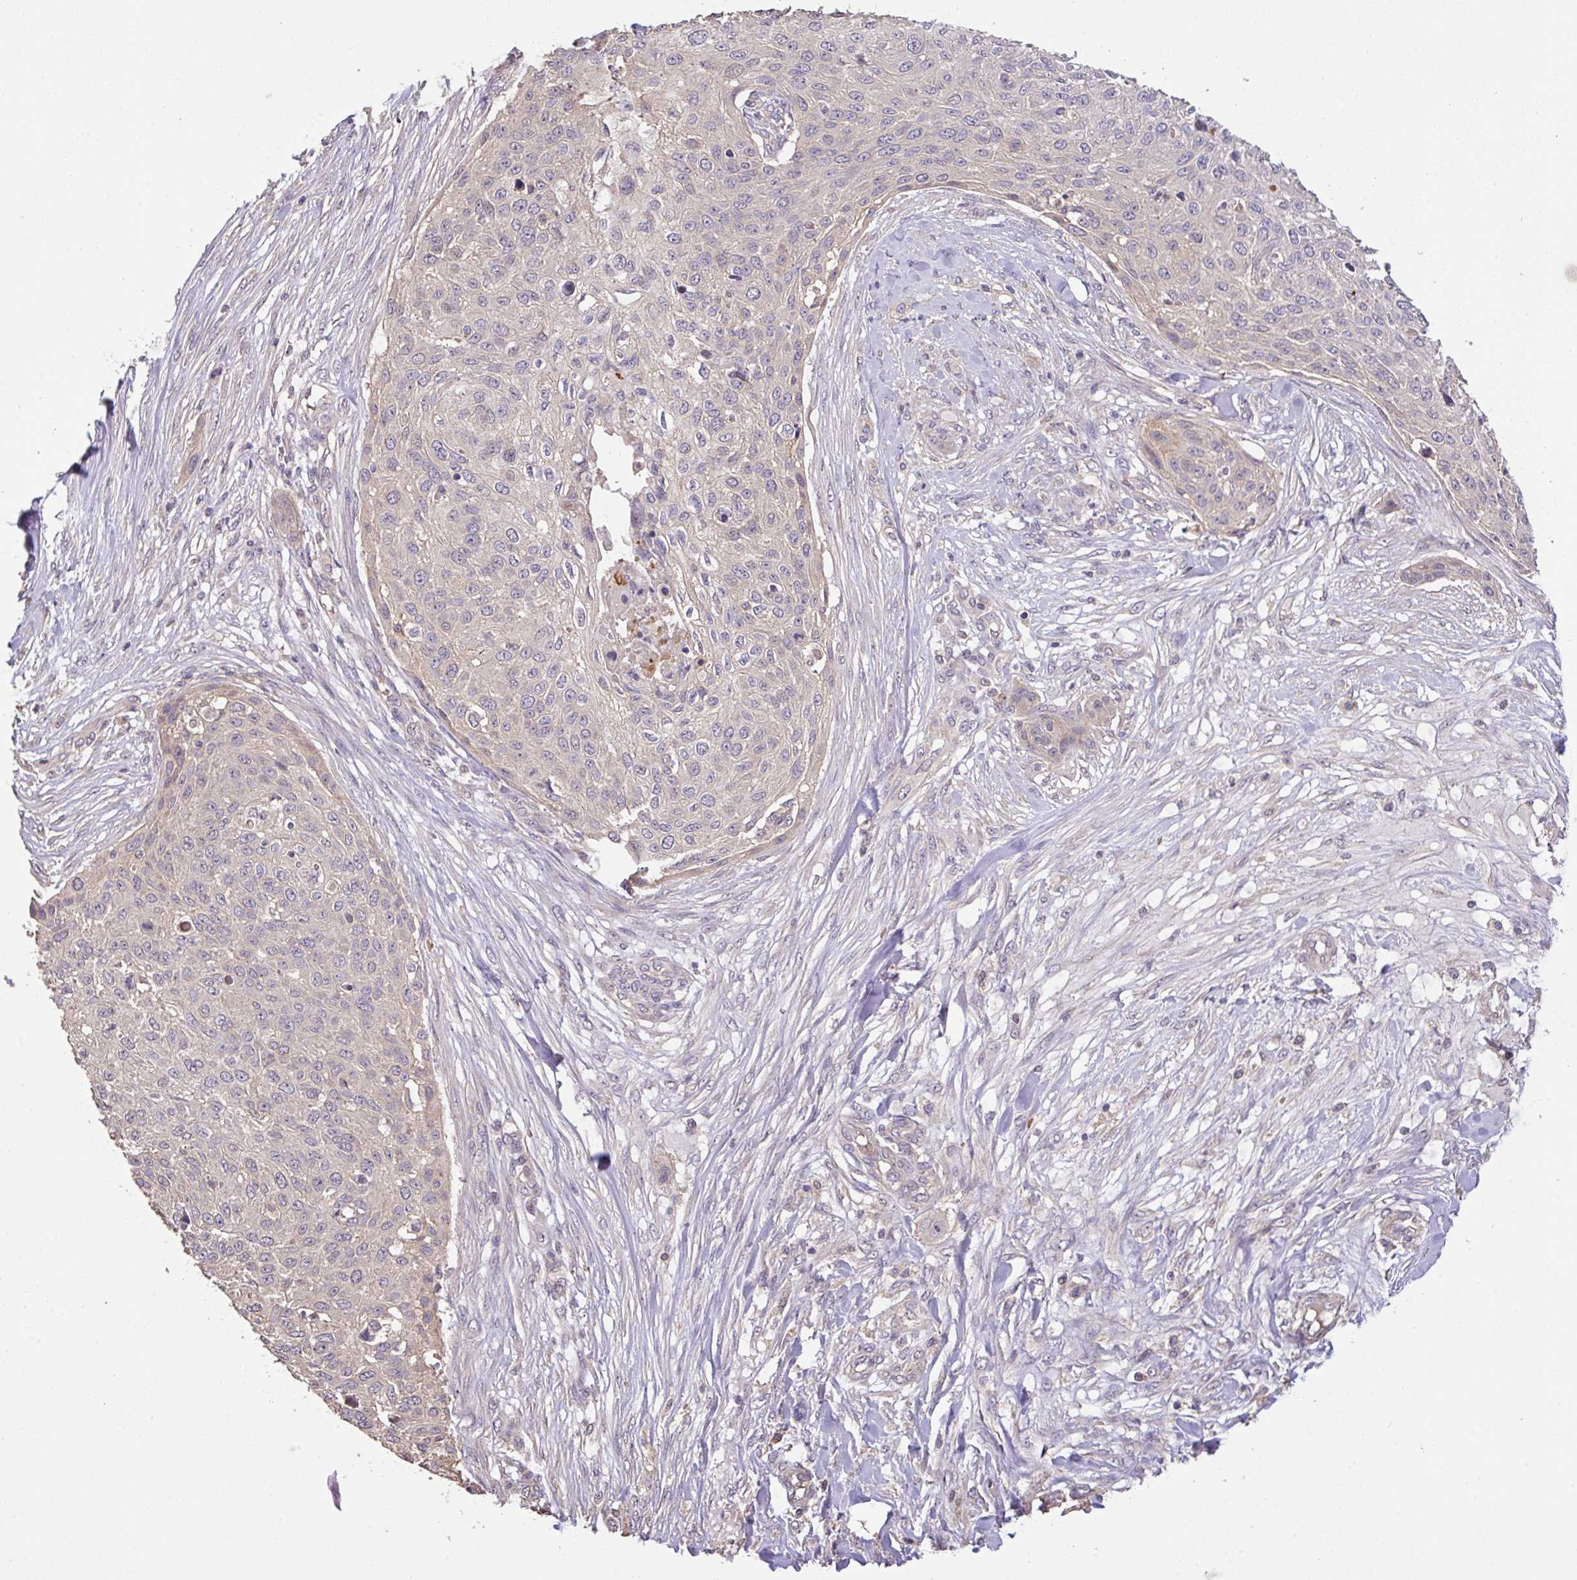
{"staining": {"intensity": "negative", "quantity": "none", "location": "none"}, "tissue": "skin cancer", "cell_type": "Tumor cells", "image_type": "cancer", "snomed": [{"axis": "morphology", "description": "Squamous cell carcinoma, NOS"}, {"axis": "topography", "description": "Skin"}], "caption": "Immunohistochemistry micrograph of neoplastic tissue: human squamous cell carcinoma (skin) stained with DAB (3,3'-diaminobenzidine) demonstrates no significant protein staining in tumor cells.", "gene": "C1QTNF9B", "patient": {"sex": "female", "age": 87}}